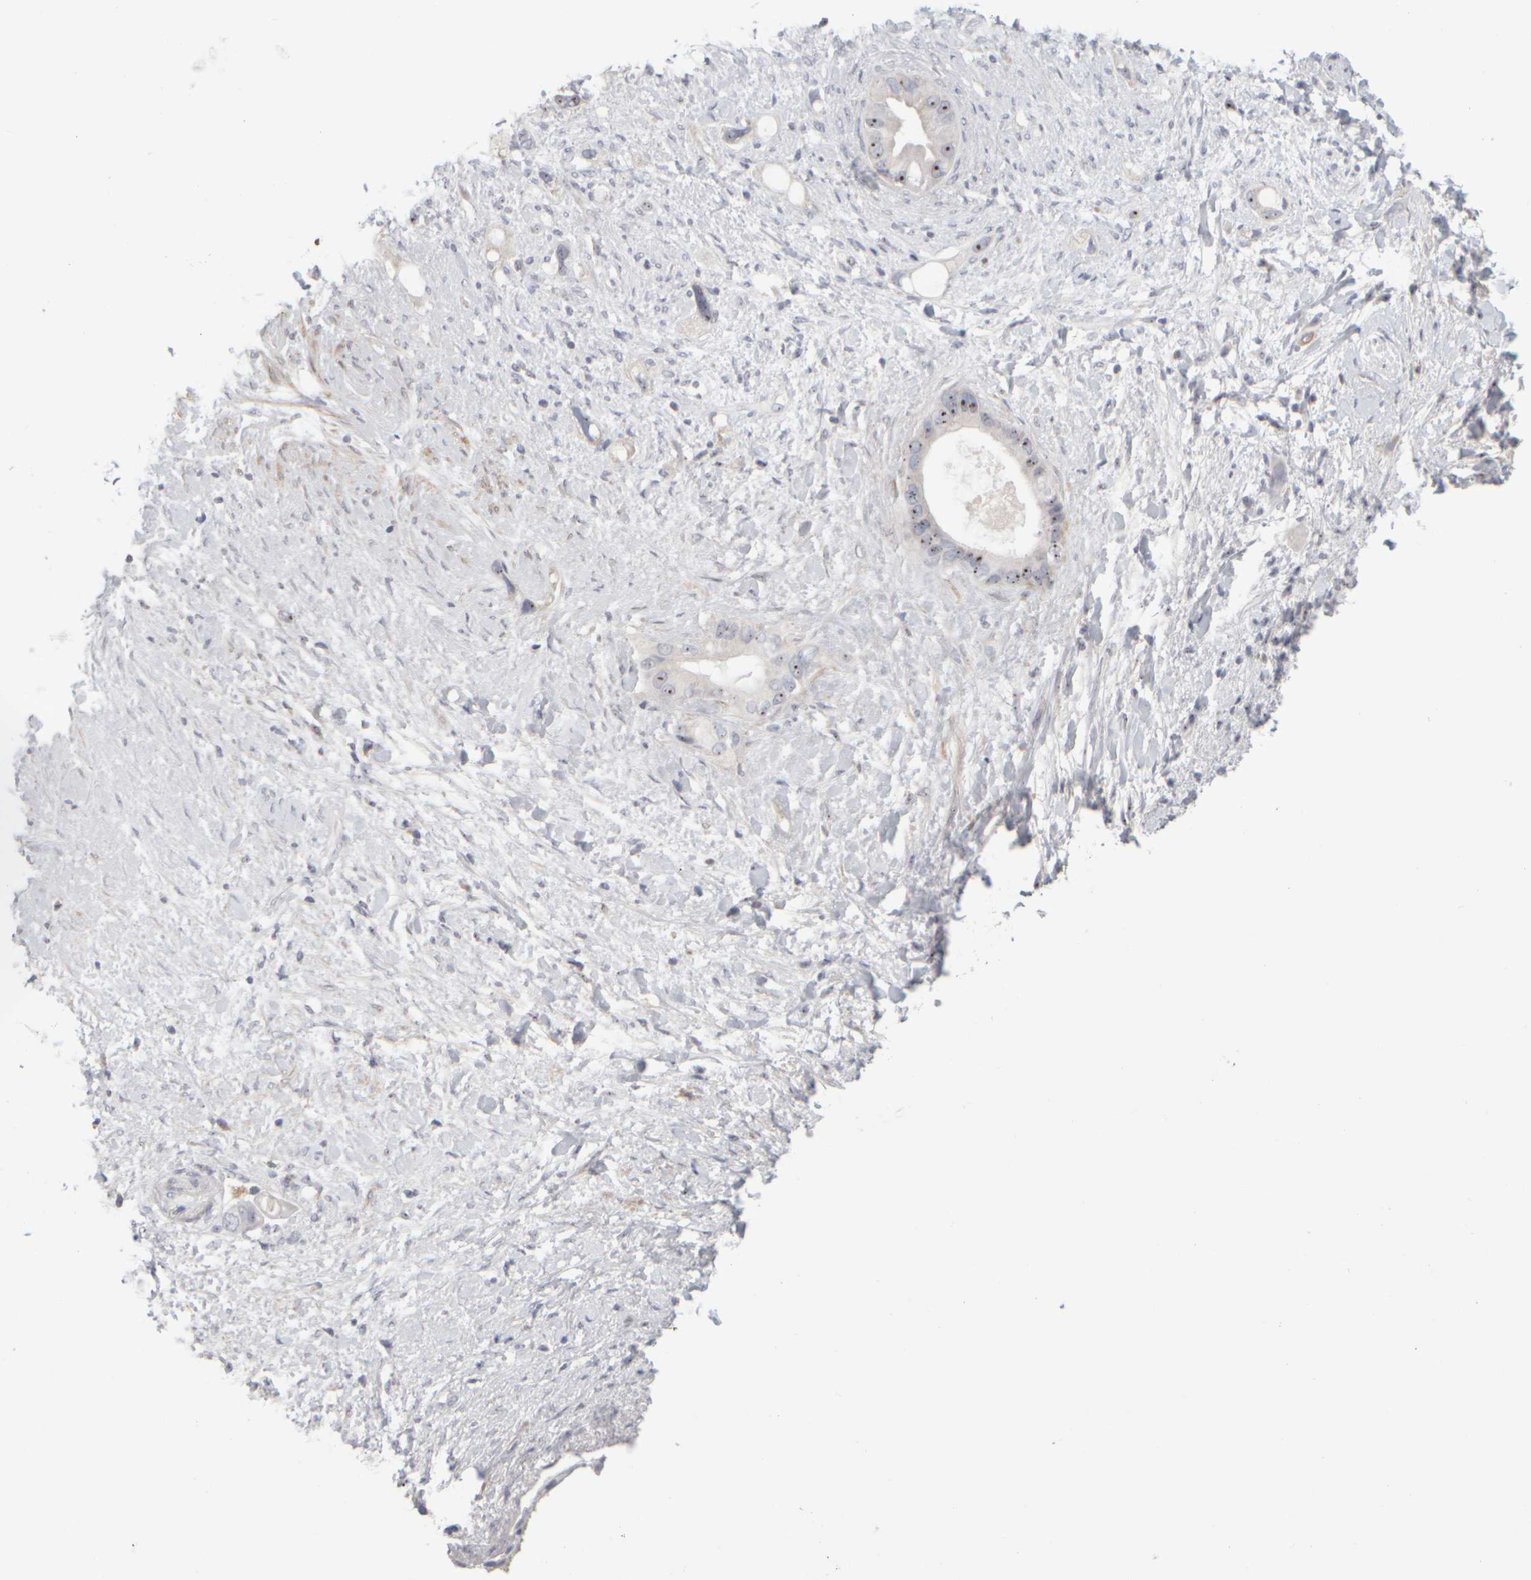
{"staining": {"intensity": "strong", "quantity": ">75%", "location": "nuclear"}, "tissue": "pancreatic cancer", "cell_type": "Tumor cells", "image_type": "cancer", "snomed": [{"axis": "morphology", "description": "Adenocarcinoma, NOS"}, {"axis": "topography", "description": "Pancreas"}], "caption": "Approximately >75% of tumor cells in human pancreatic adenocarcinoma exhibit strong nuclear protein positivity as visualized by brown immunohistochemical staining.", "gene": "DCXR", "patient": {"sex": "female", "age": 56}}